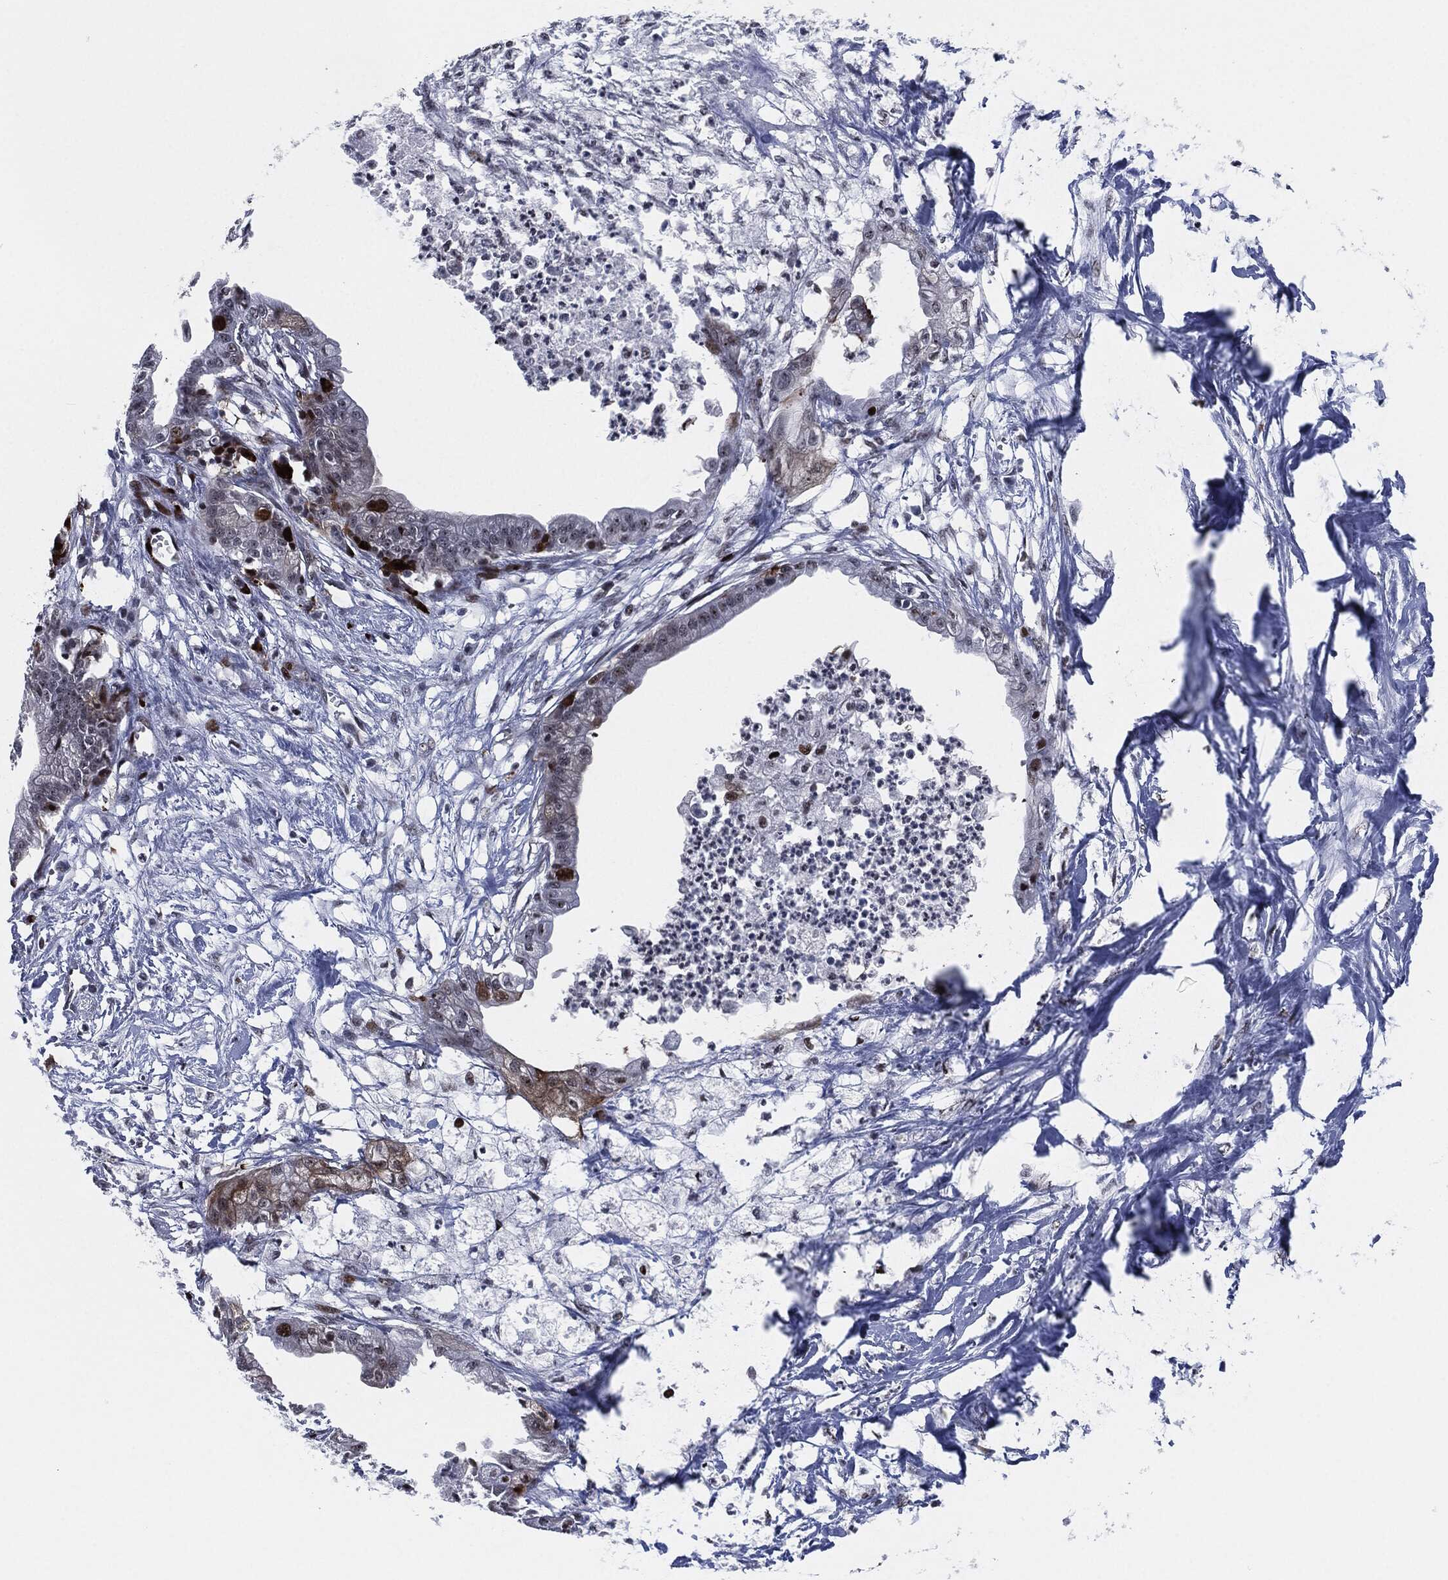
{"staining": {"intensity": "moderate", "quantity": "<25%", "location": "cytoplasmic/membranous"}, "tissue": "pancreatic cancer", "cell_type": "Tumor cells", "image_type": "cancer", "snomed": [{"axis": "morphology", "description": "Normal tissue, NOS"}, {"axis": "morphology", "description": "Adenocarcinoma, NOS"}, {"axis": "topography", "description": "Pancreas"}], "caption": "Protein expression analysis of human pancreatic adenocarcinoma reveals moderate cytoplasmic/membranous staining in approximately <25% of tumor cells.", "gene": "AKT2", "patient": {"sex": "female", "age": 58}}